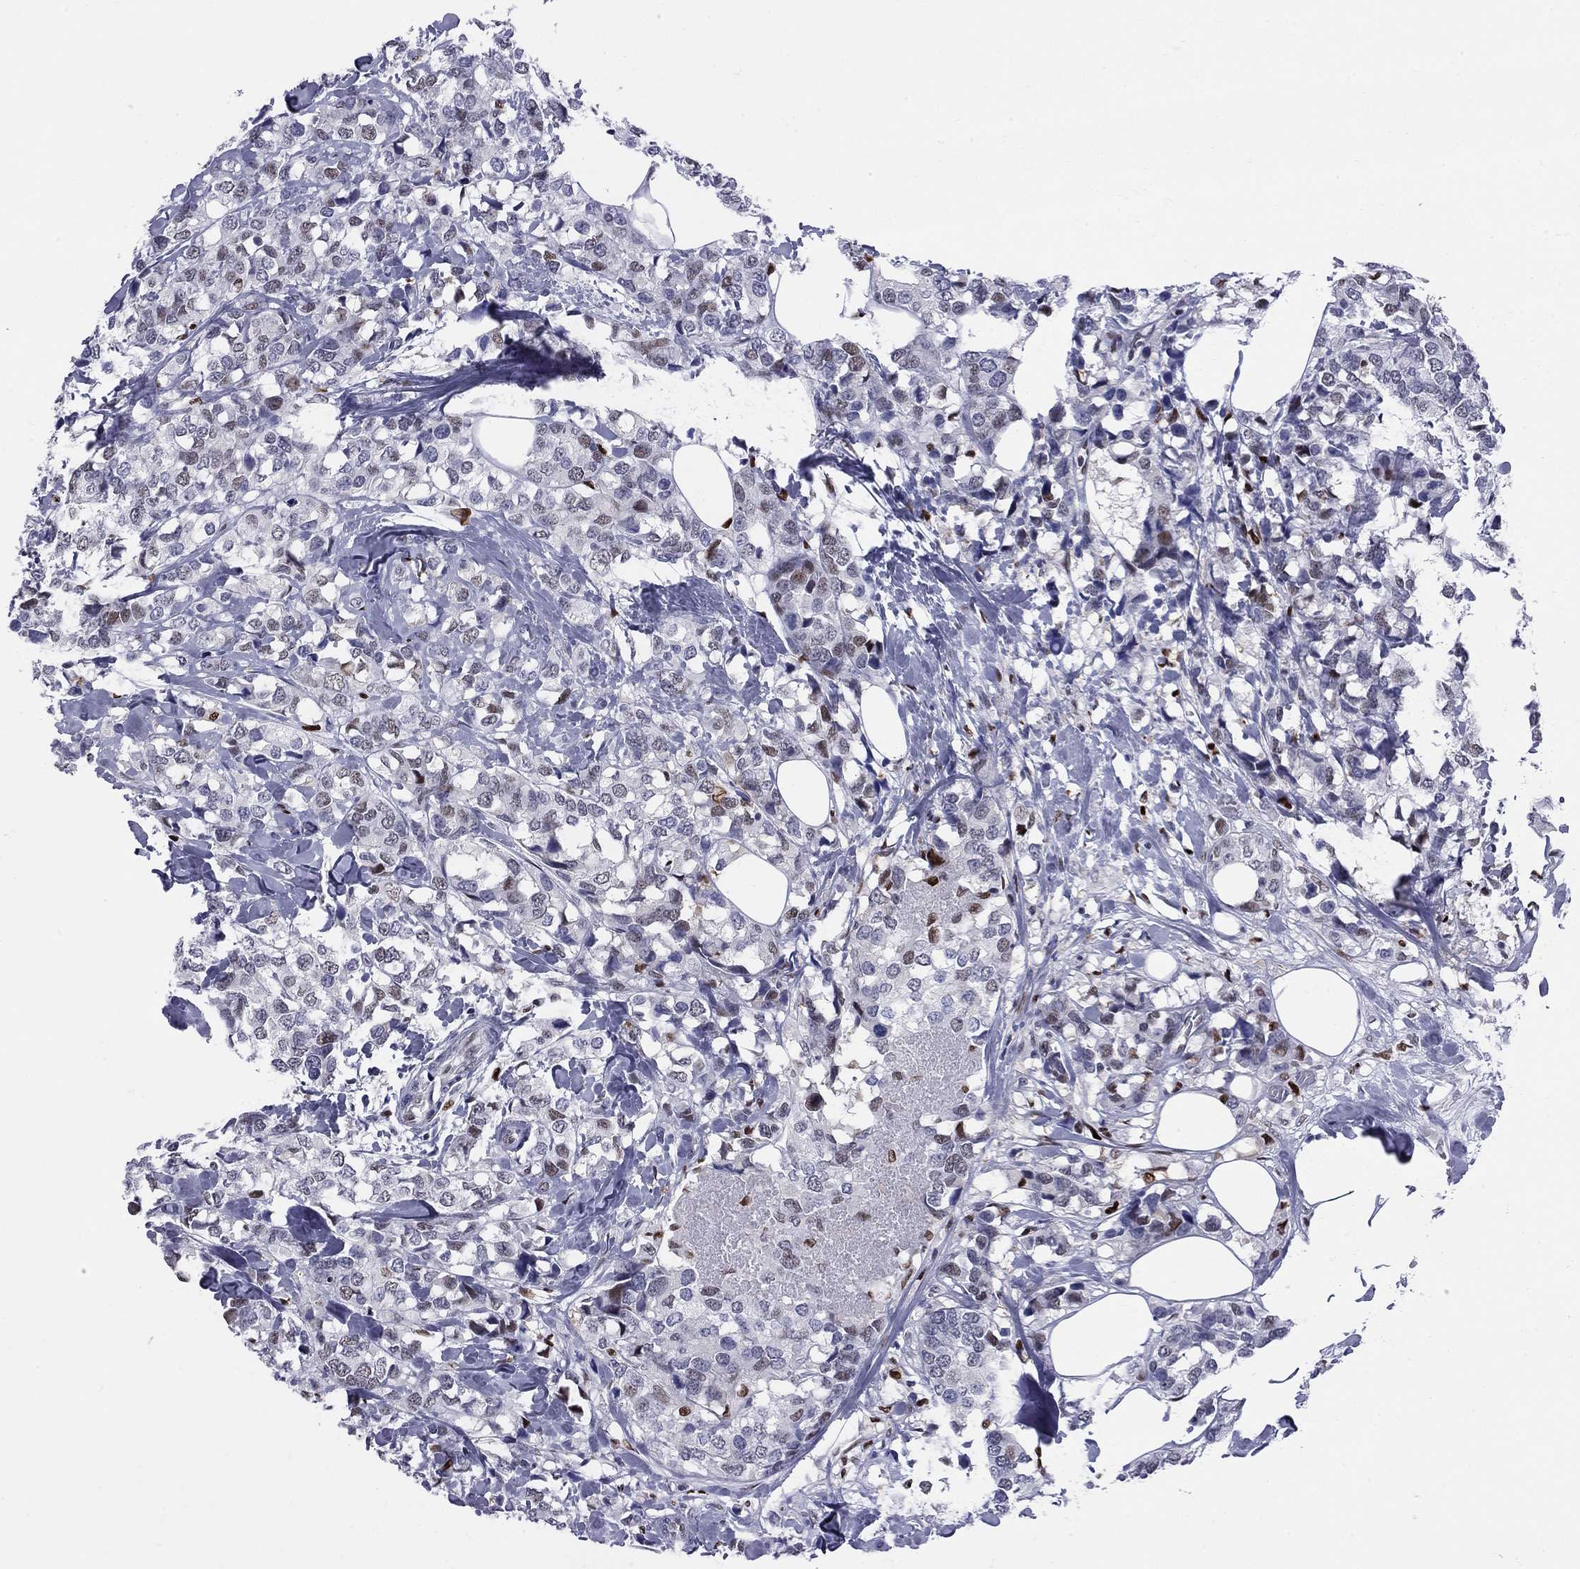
{"staining": {"intensity": "strong", "quantity": "<25%", "location": "nuclear"}, "tissue": "breast cancer", "cell_type": "Tumor cells", "image_type": "cancer", "snomed": [{"axis": "morphology", "description": "Lobular carcinoma"}, {"axis": "topography", "description": "Breast"}], "caption": "DAB (3,3'-diaminobenzidine) immunohistochemical staining of human breast lobular carcinoma displays strong nuclear protein staining in about <25% of tumor cells.", "gene": "PCGF3", "patient": {"sex": "female", "age": 59}}